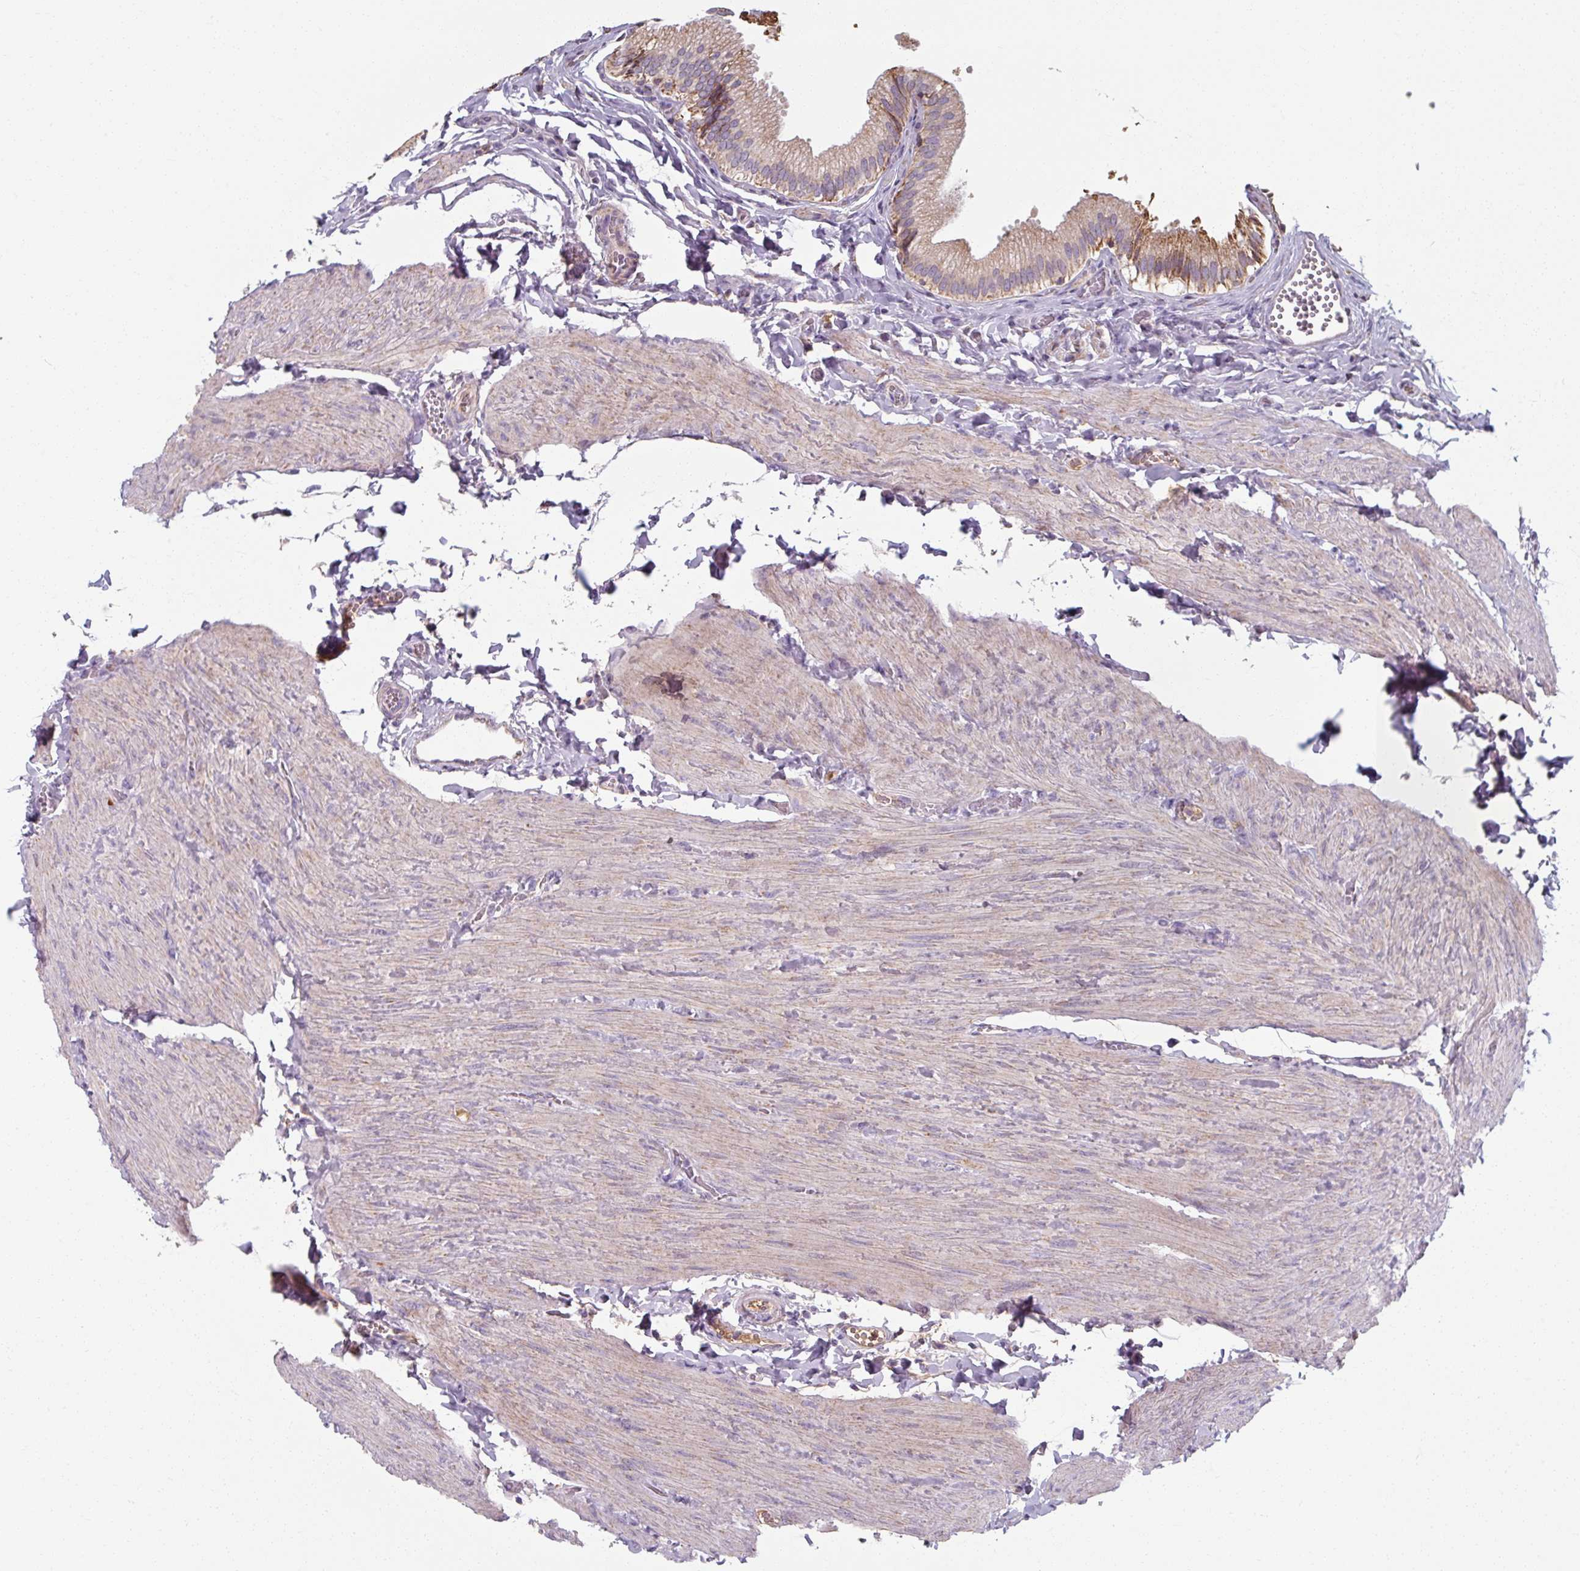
{"staining": {"intensity": "moderate", "quantity": ">75%", "location": "cytoplasmic/membranous"}, "tissue": "gallbladder", "cell_type": "Glandular cells", "image_type": "normal", "snomed": [{"axis": "morphology", "description": "Normal tissue, NOS"}, {"axis": "topography", "description": "Gallbladder"}, {"axis": "topography", "description": "Peripheral nerve tissue"}], "caption": "Glandular cells show medium levels of moderate cytoplasmic/membranous positivity in approximately >75% of cells in normal human gallbladder. (brown staining indicates protein expression, while blue staining denotes nuclei).", "gene": "TSEN54", "patient": {"sex": "male", "age": 17}}